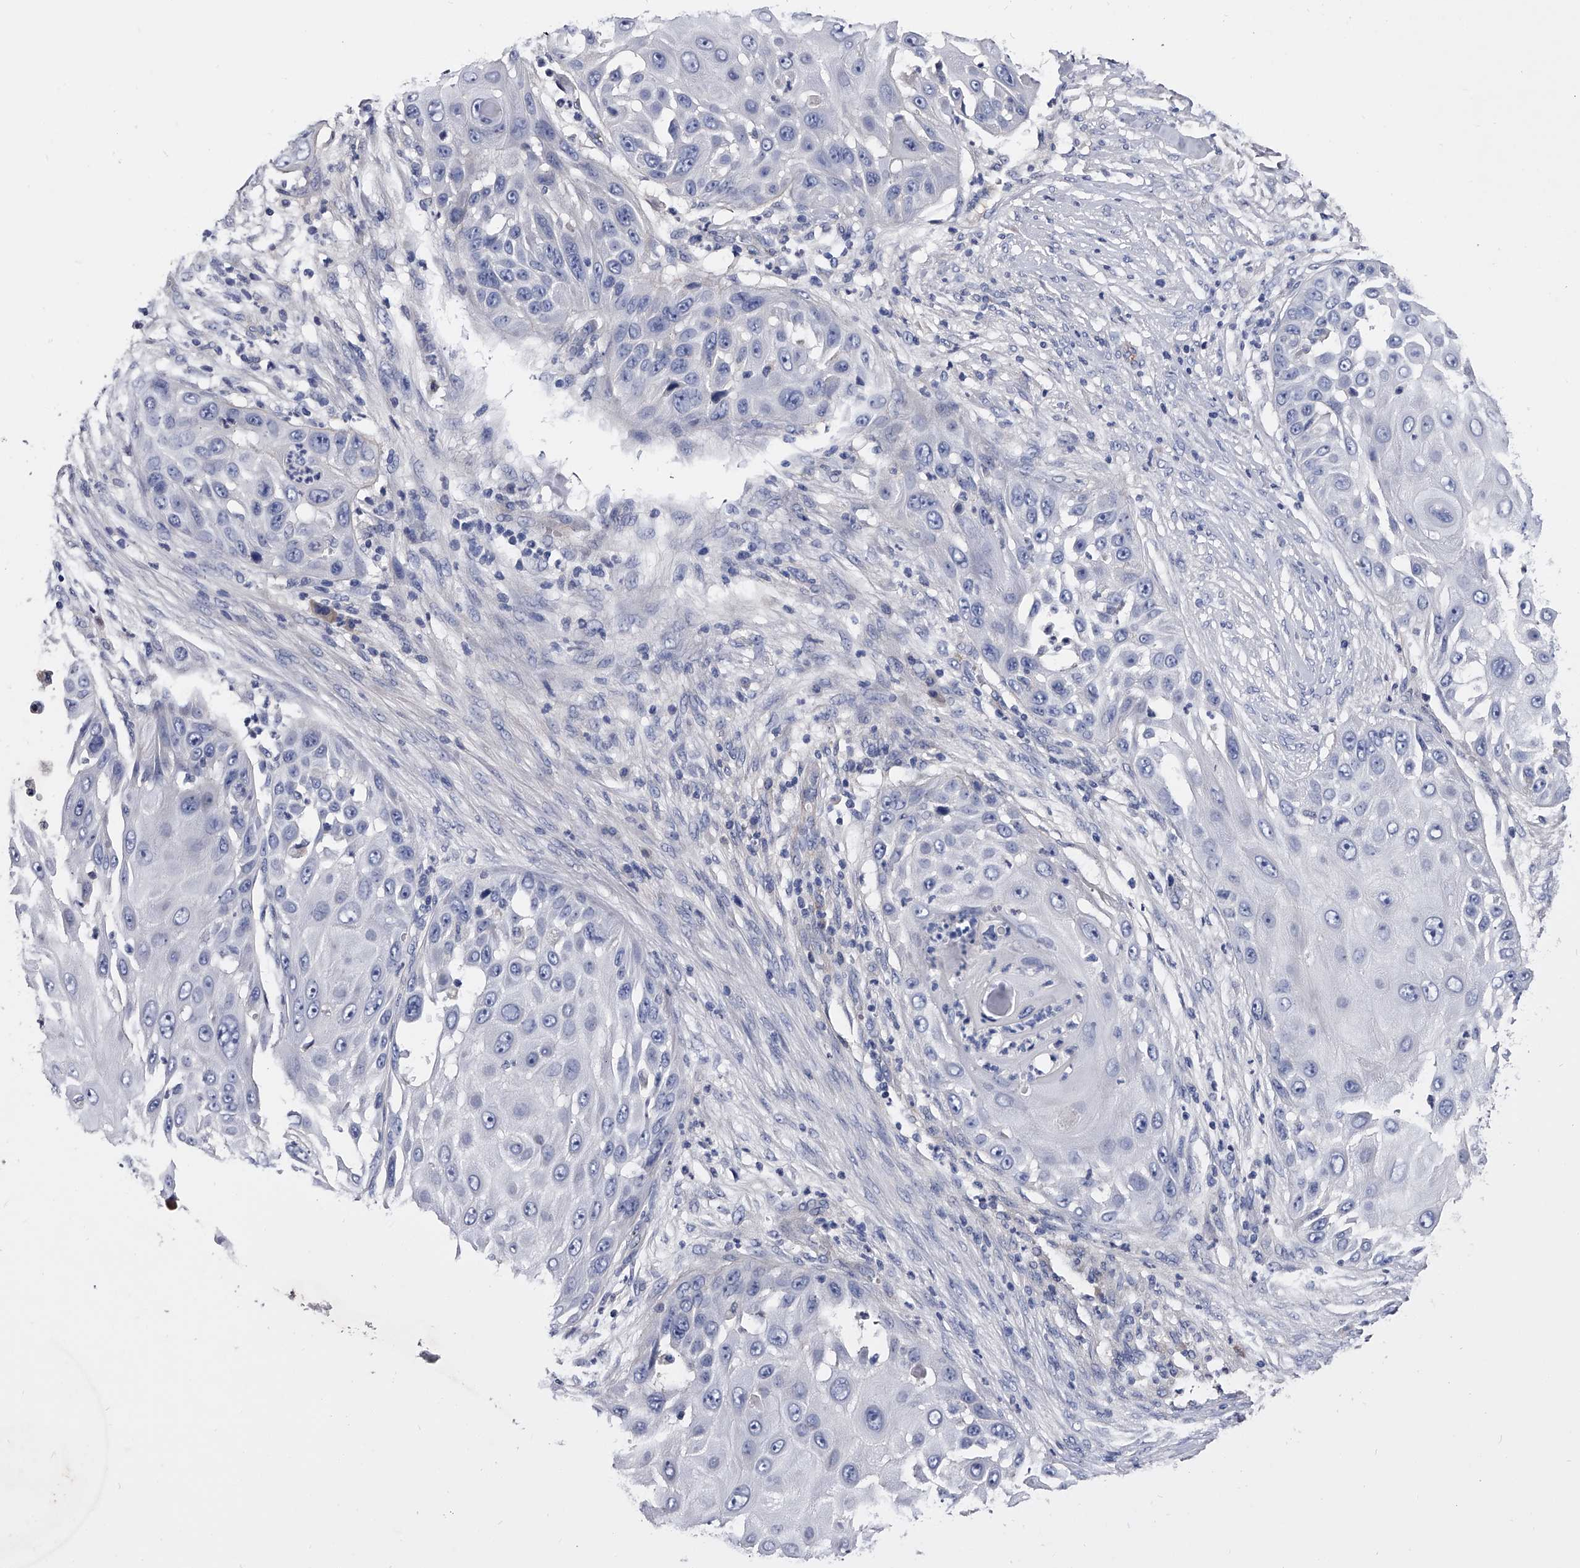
{"staining": {"intensity": "negative", "quantity": "none", "location": "none"}, "tissue": "skin cancer", "cell_type": "Tumor cells", "image_type": "cancer", "snomed": [{"axis": "morphology", "description": "Squamous cell carcinoma, NOS"}, {"axis": "topography", "description": "Skin"}], "caption": "Skin cancer was stained to show a protein in brown. There is no significant expression in tumor cells.", "gene": "EFCAB7", "patient": {"sex": "female", "age": 44}}